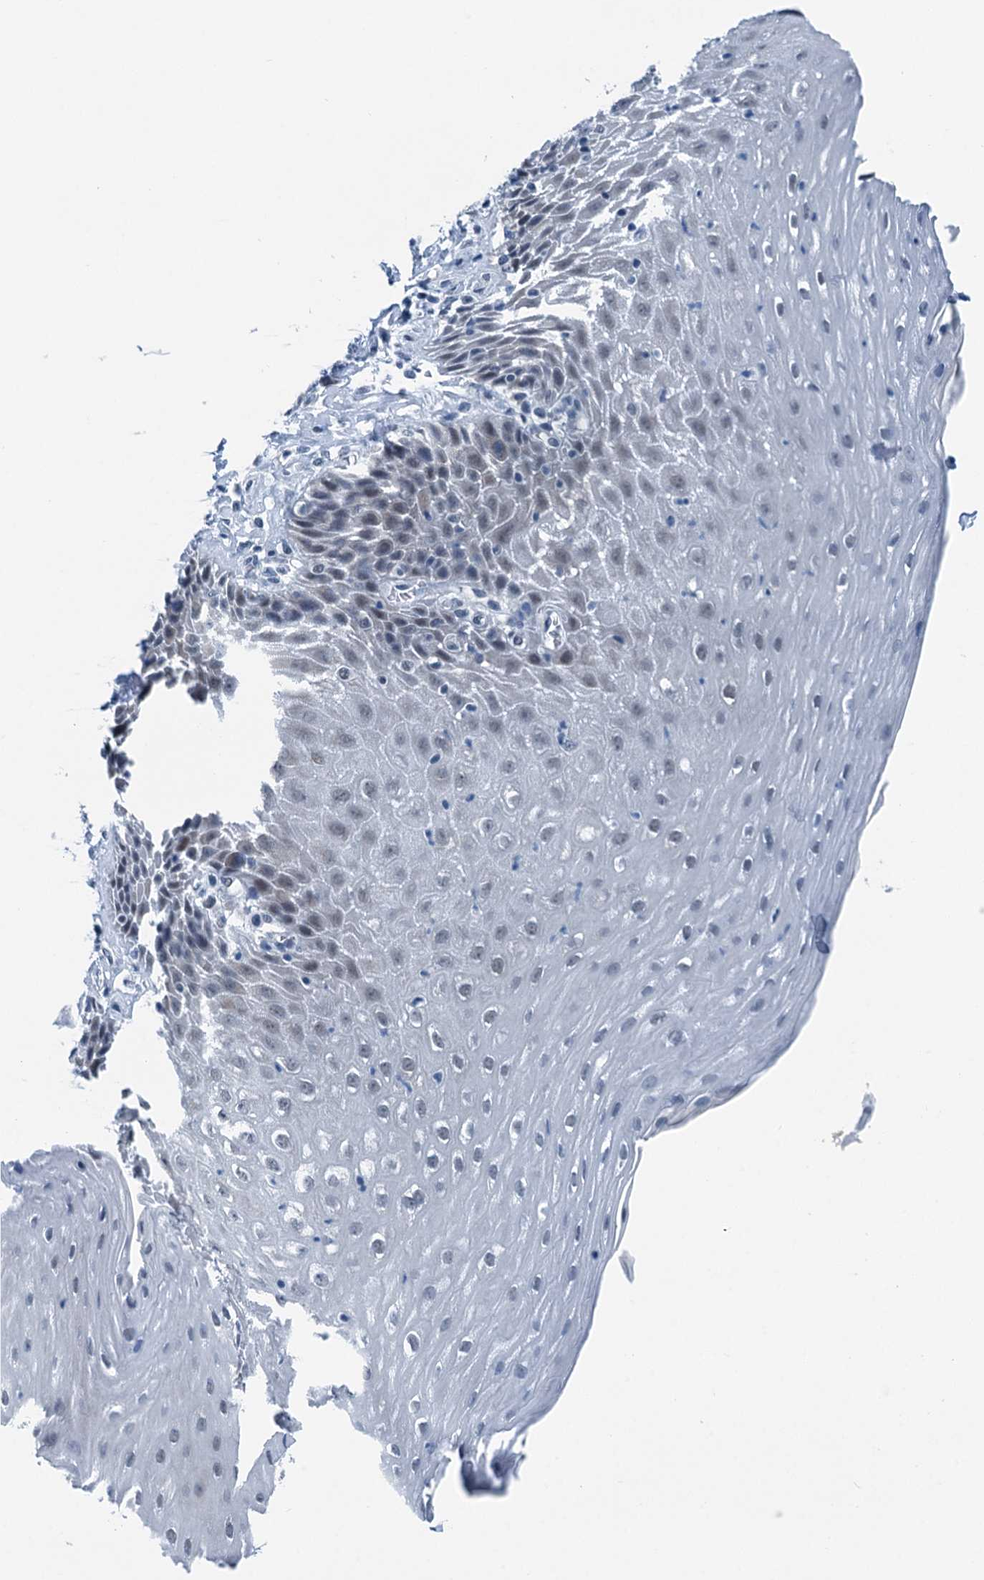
{"staining": {"intensity": "weak", "quantity": "<25%", "location": "nuclear"}, "tissue": "esophagus", "cell_type": "Squamous epithelial cells", "image_type": "normal", "snomed": [{"axis": "morphology", "description": "Normal tissue, NOS"}, {"axis": "topography", "description": "Esophagus"}], "caption": "The photomicrograph demonstrates no significant expression in squamous epithelial cells of esophagus.", "gene": "TRPT1", "patient": {"sex": "female", "age": 61}}